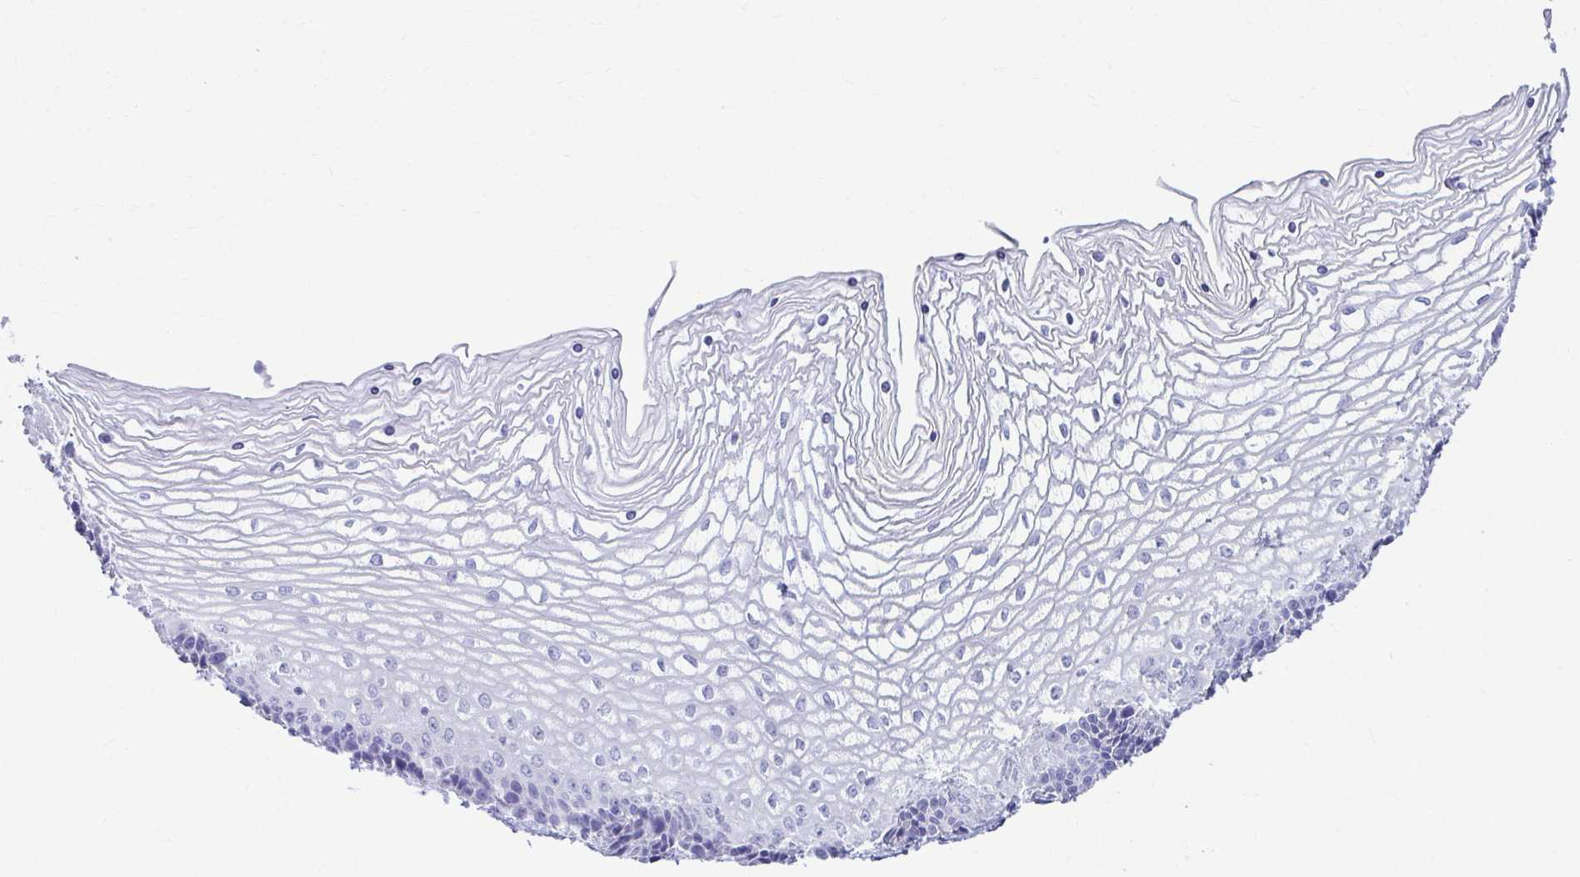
{"staining": {"intensity": "negative", "quantity": "none", "location": "none"}, "tissue": "vagina", "cell_type": "Squamous epithelial cells", "image_type": "normal", "snomed": [{"axis": "morphology", "description": "Normal tissue, NOS"}, {"axis": "topography", "description": "Vagina"}], "caption": "Immunohistochemical staining of unremarkable human vagina exhibits no significant staining in squamous epithelial cells. (Stains: DAB immunohistochemistry (IHC) with hematoxylin counter stain, Microscopy: brightfield microscopy at high magnification).", "gene": "ATP4B", "patient": {"sex": "female", "age": 45}}